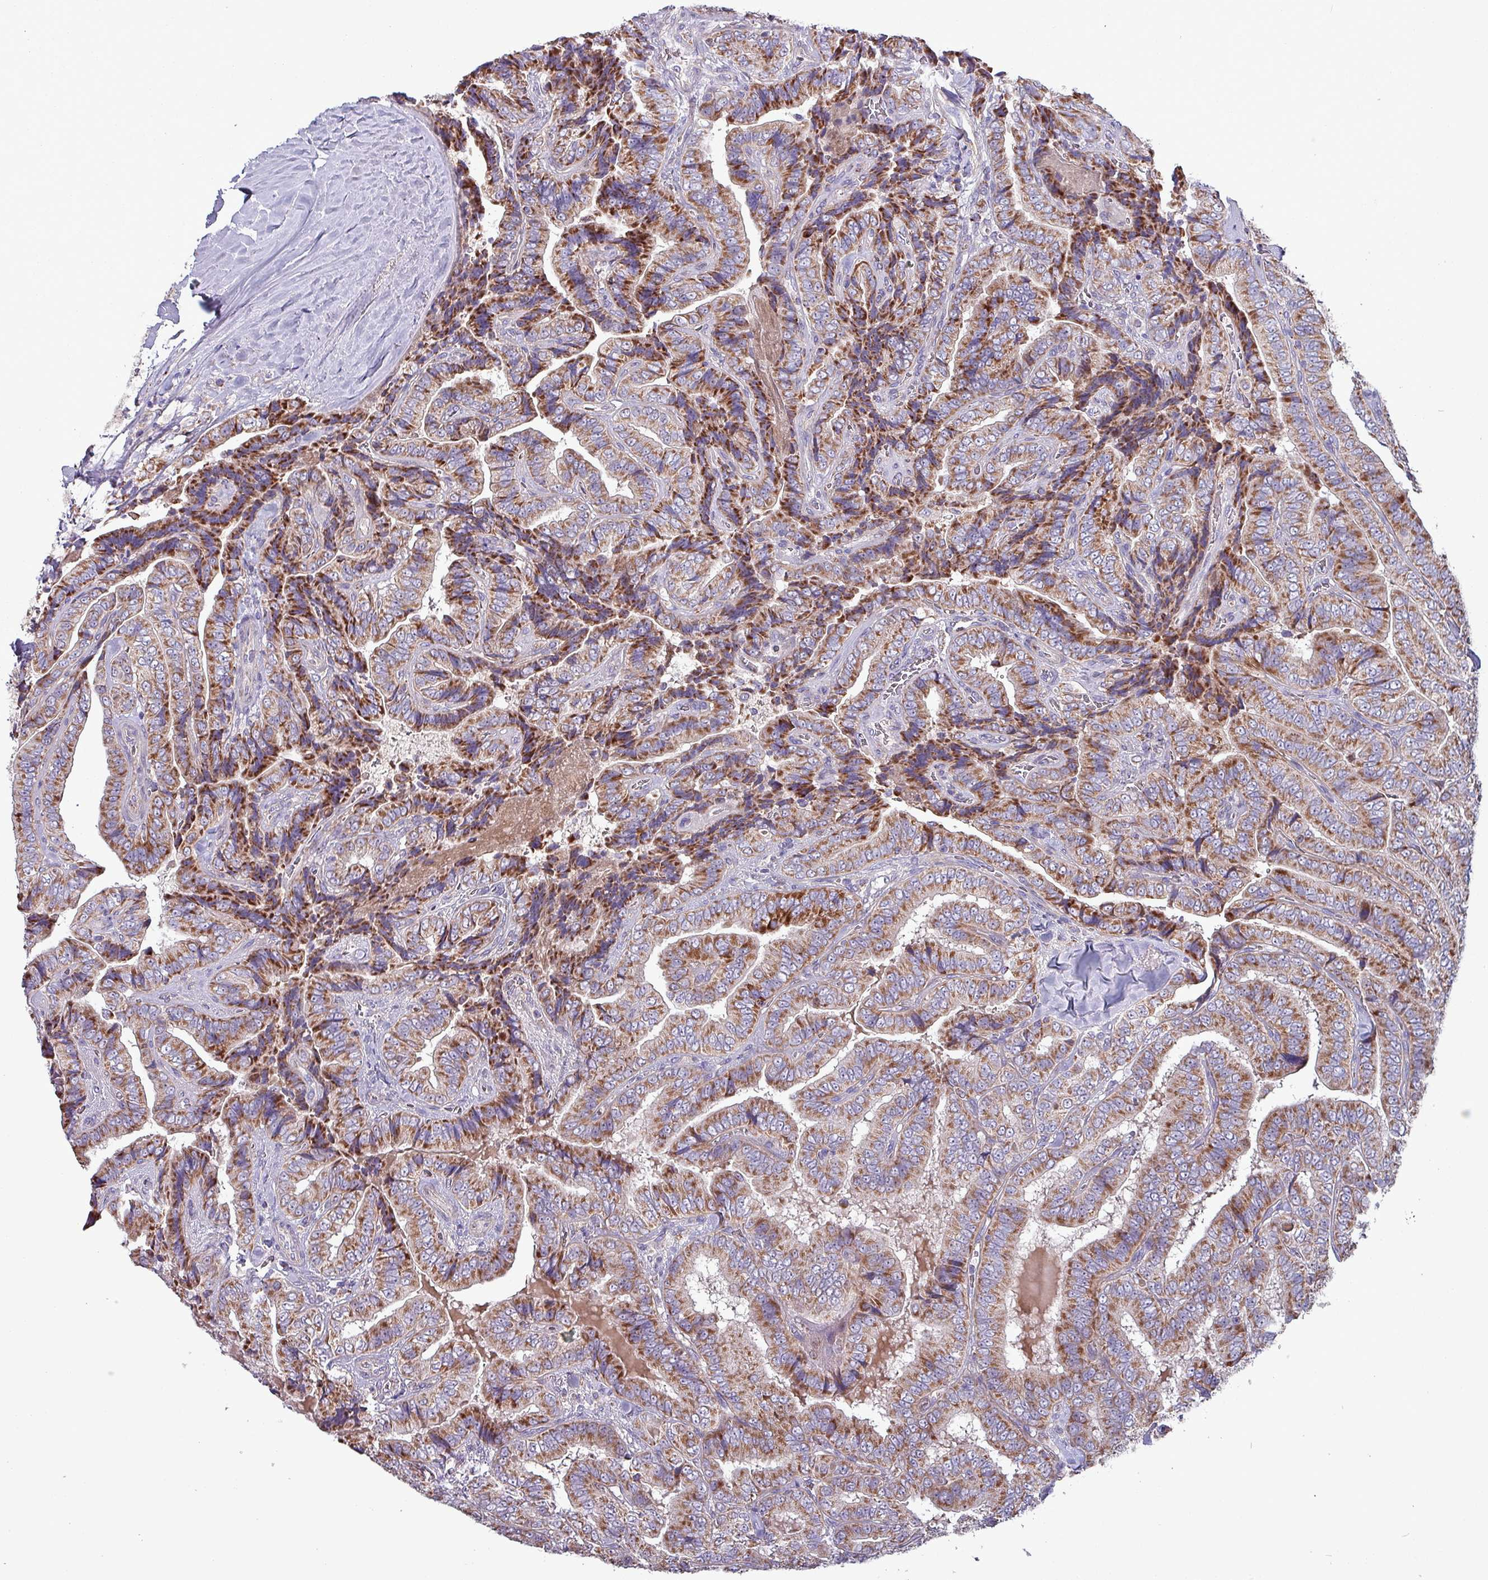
{"staining": {"intensity": "moderate", "quantity": ">75%", "location": "cytoplasmic/membranous"}, "tissue": "thyroid cancer", "cell_type": "Tumor cells", "image_type": "cancer", "snomed": [{"axis": "morphology", "description": "Papillary adenocarcinoma, NOS"}, {"axis": "topography", "description": "Thyroid gland"}], "caption": "An immunohistochemistry photomicrograph of tumor tissue is shown. Protein staining in brown labels moderate cytoplasmic/membranous positivity in thyroid papillary adenocarcinoma within tumor cells.", "gene": "ZNF322", "patient": {"sex": "male", "age": 61}}